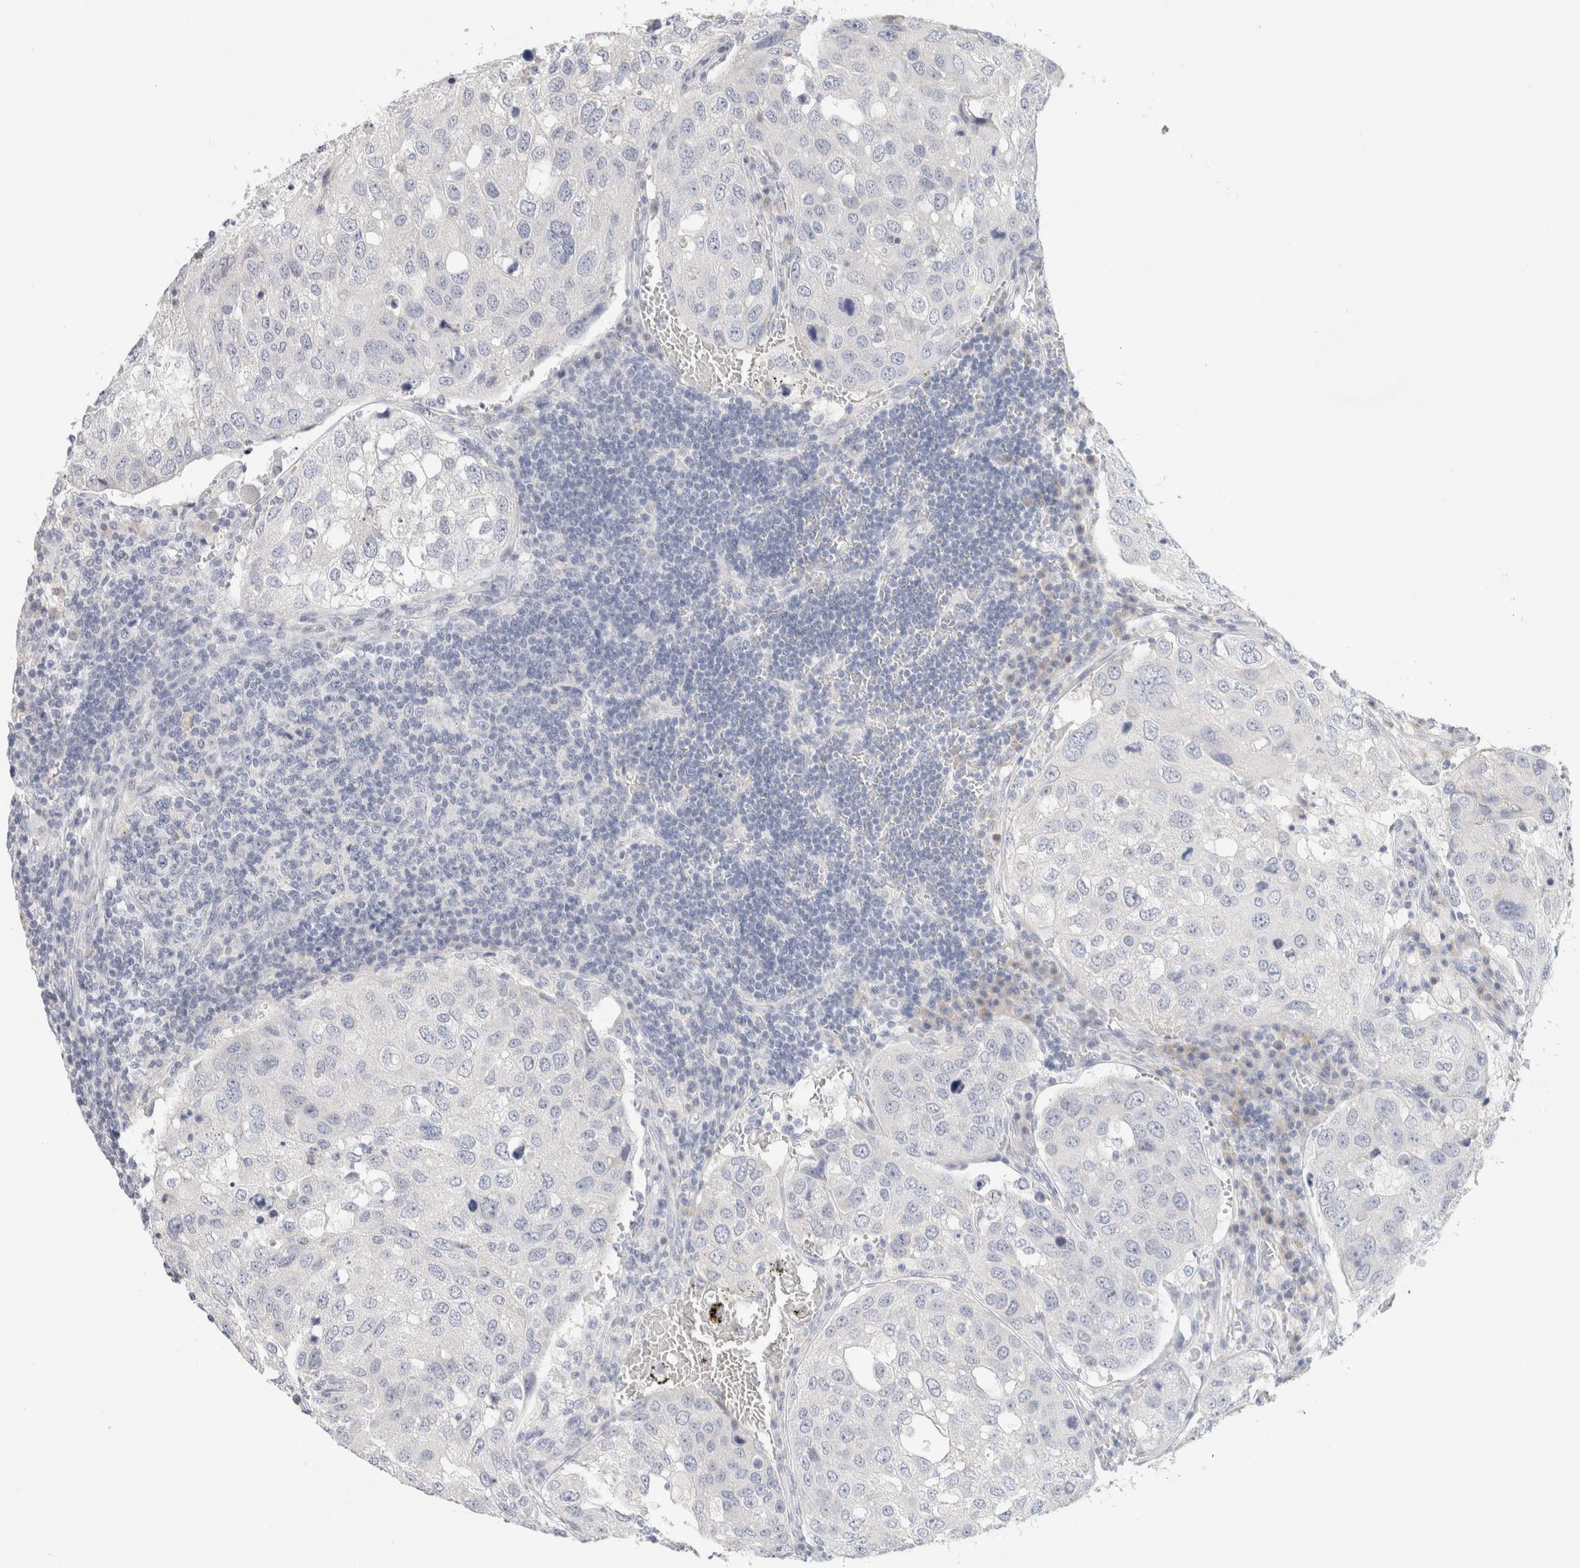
{"staining": {"intensity": "negative", "quantity": "none", "location": "none"}, "tissue": "urothelial cancer", "cell_type": "Tumor cells", "image_type": "cancer", "snomed": [{"axis": "morphology", "description": "Urothelial carcinoma, High grade"}, {"axis": "topography", "description": "Lymph node"}, {"axis": "topography", "description": "Urinary bladder"}], "caption": "High magnification brightfield microscopy of urothelial cancer stained with DAB (3,3'-diaminobenzidine) (brown) and counterstained with hematoxylin (blue): tumor cells show no significant staining.", "gene": "NEFM", "patient": {"sex": "male", "age": 51}}